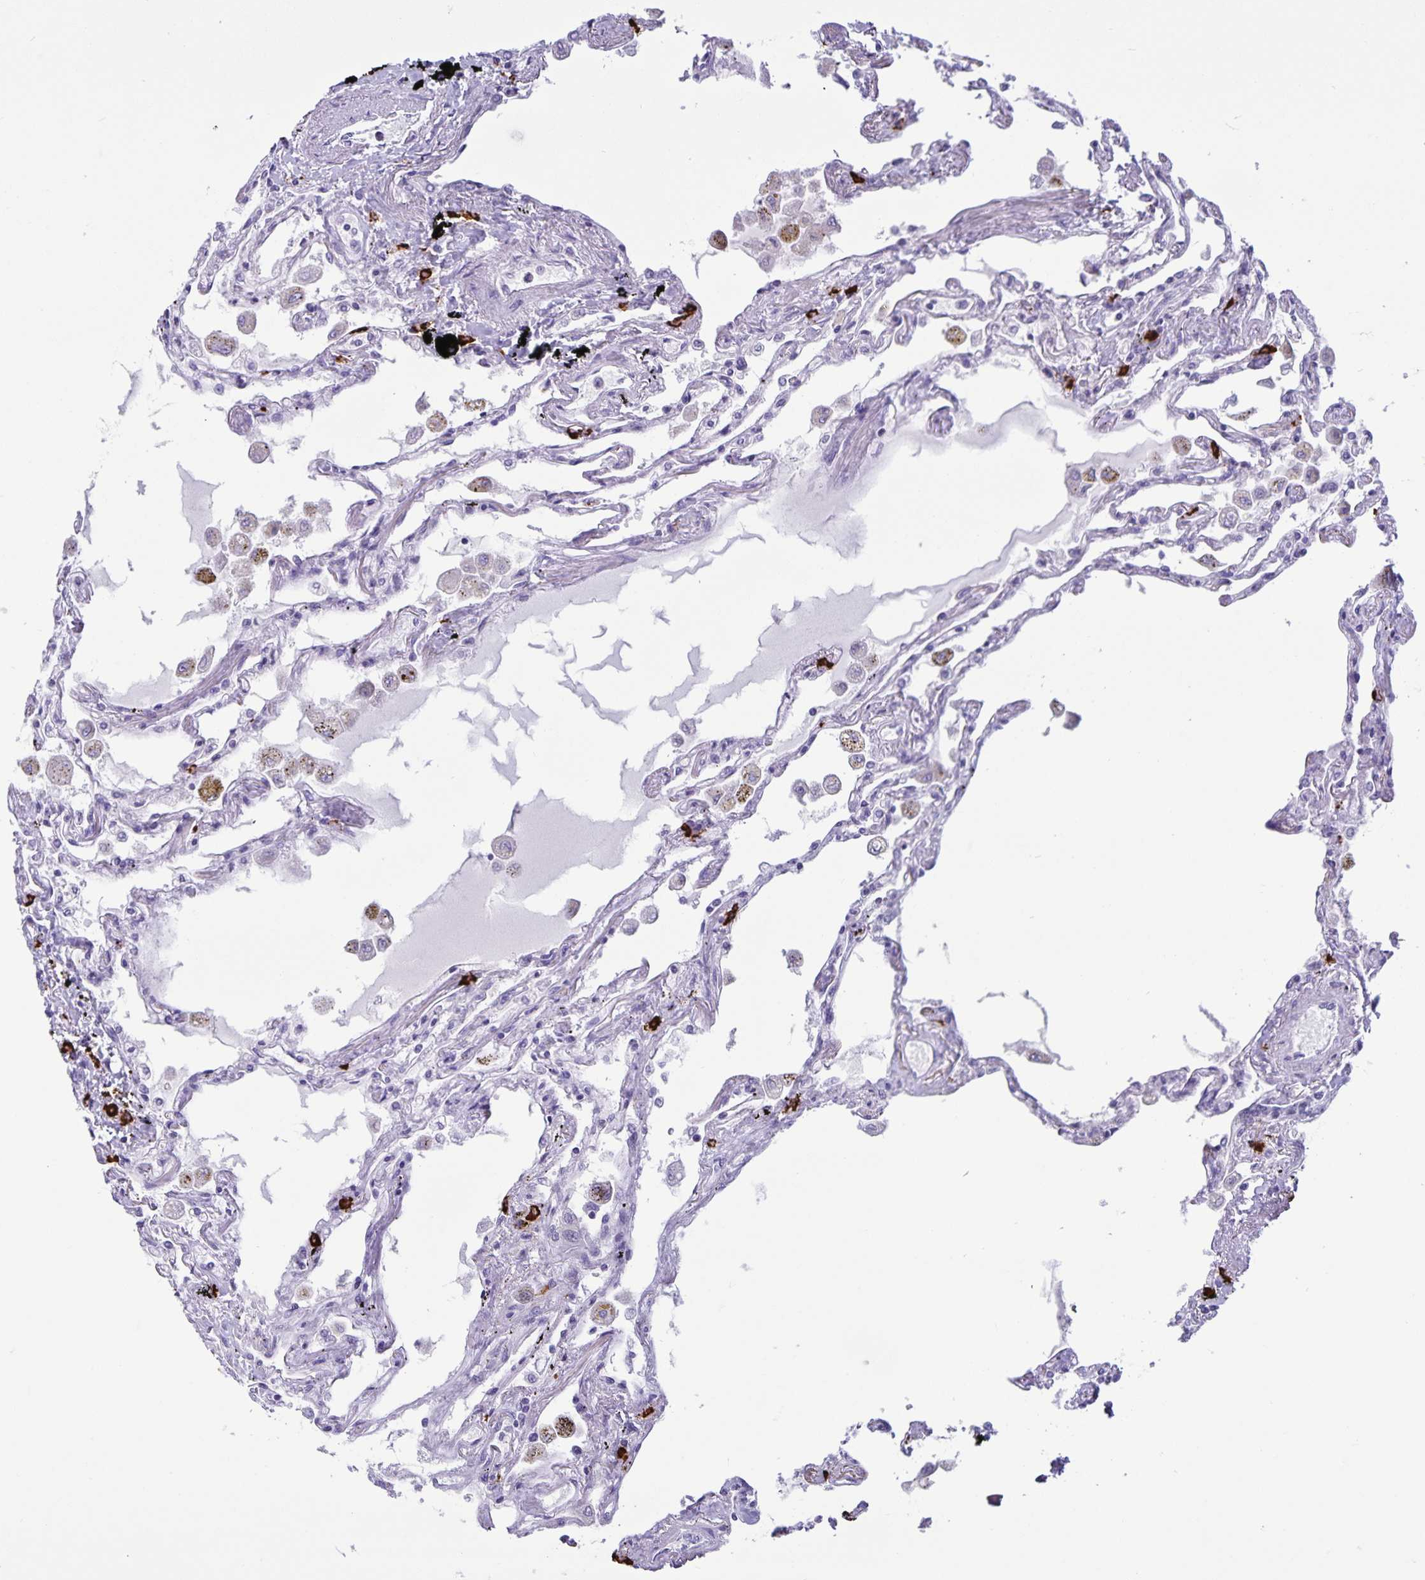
{"staining": {"intensity": "strong", "quantity": "<25%", "location": "cytoplasmic/membranous"}, "tissue": "lung", "cell_type": "Alveolar cells", "image_type": "normal", "snomed": [{"axis": "morphology", "description": "Normal tissue, NOS"}, {"axis": "morphology", "description": "Adenocarcinoma, NOS"}, {"axis": "topography", "description": "Cartilage tissue"}, {"axis": "topography", "description": "Lung"}], "caption": "Immunohistochemistry (DAB) staining of normal lung shows strong cytoplasmic/membranous protein staining in about <25% of alveolar cells.", "gene": "IBTK", "patient": {"sex": "female", "age": 67}}